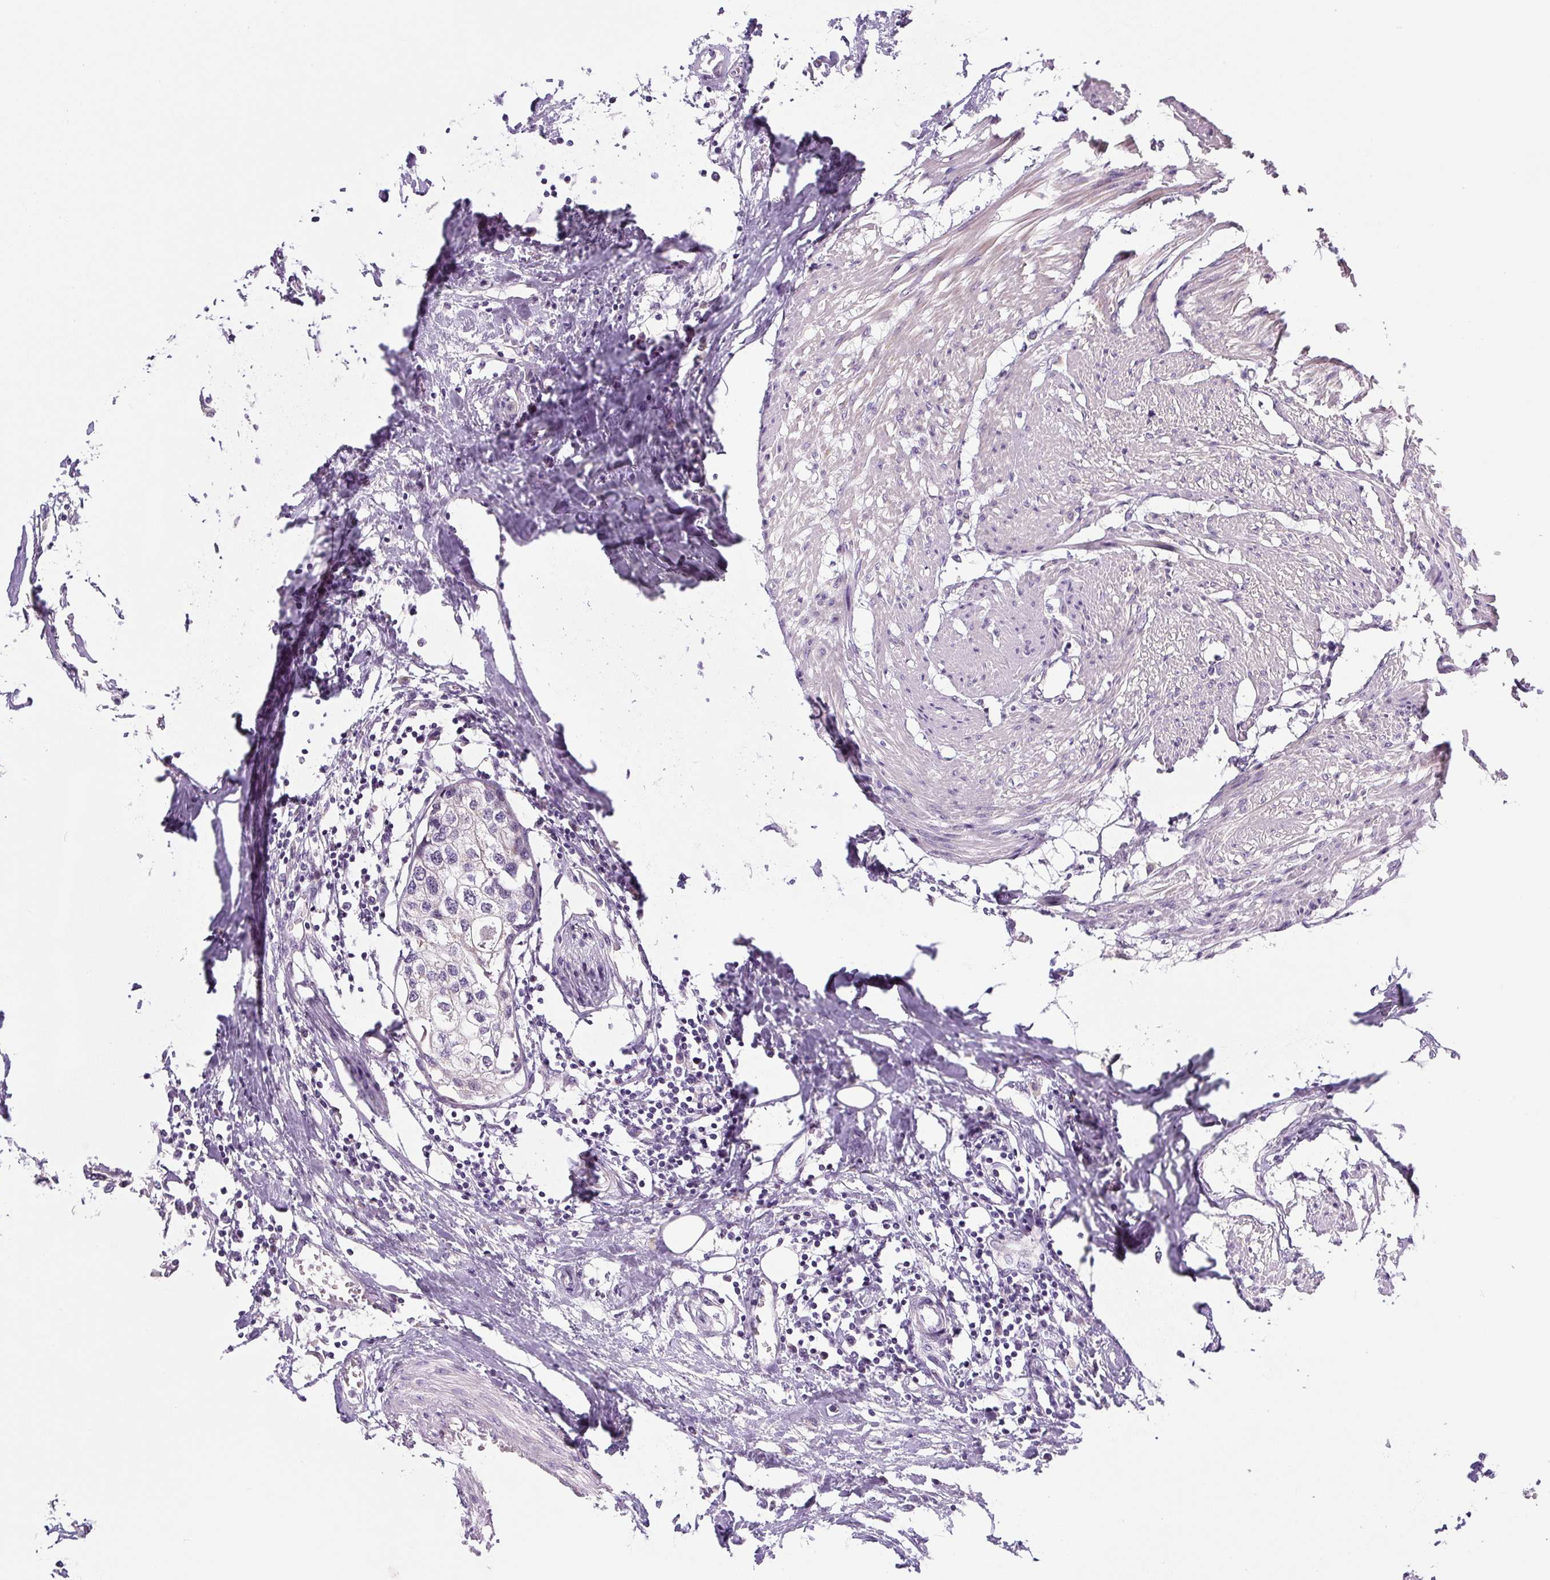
{"staining": {"intensity": "negative", "quantity": "none", "location": "none"}, "tissue": "urothelial cancer", "cell_type": "Tumor cells", "image_type": "cancer", "snomed": [{"axis": "morphology", "description": "Urothelial carcinoma, High grade"}, {"axis": "topography", "description": "Urinary bladder"}], "caption": "Immunohistochemistry histopathology image of neoplastic tissue: human urothelial carcinoma (high-grade) stained with DAB (3,3'-diaminobenzidine) shows no significant protein expression in tumor cells.", "gene": "PRKAA2", "patient": {"sex": "male", "age": 64}}